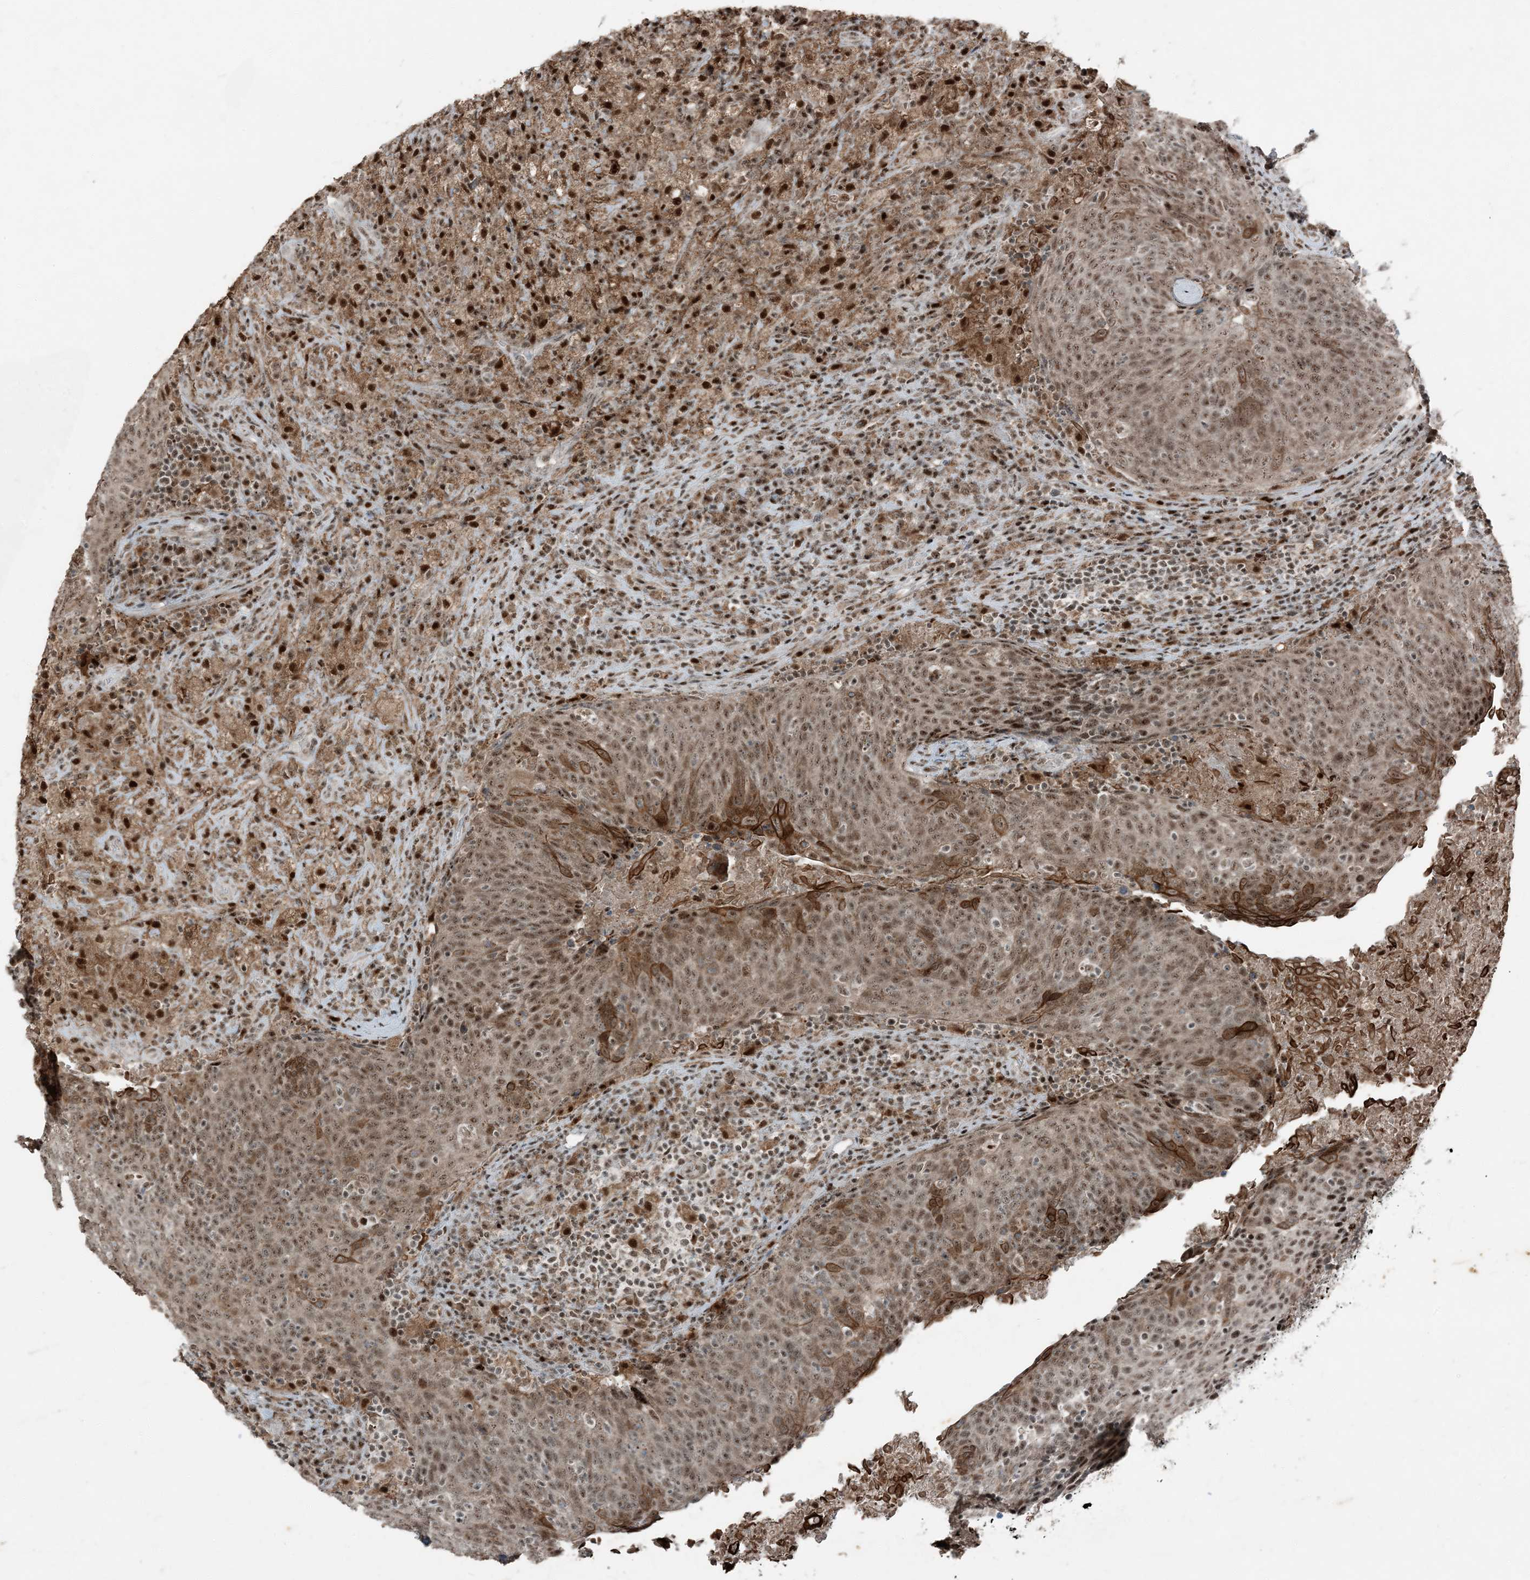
{"staining": {"intensity": "moderate", "quantity": ">75%", "location": "cytoplasmic/membranous,nuclear"}, "tissue": "head and neck cancer", "cell_type": "Tumor cells", "image_type": "cancer", "snomed": [{"axis": "morphology", "description": "Squamous cell carcinoma, NOS"}, {"axis": "morphology", "description": "Squamous cell carcinoma, metastatic, NOS"}, {"axis": "topography", "description": "Lymph node"}, {"axis": "topography", "description": "Head-Neck"}], "caption": "A high-resolution photomicrograph shows immunohistochemistry (IHC) staining of metastatic squamous cell carcinoma (head and neck), which exhibits moderate cytoplasmic/membranous and nuclear positivity in approximately >75% of tumor cells. Immunohistochemistry (ihc) stains the protein of interest in brown and the nuclei are stained blue.", "gene": "TADA2B", "patient": {"sex": "male", "age": 62}}